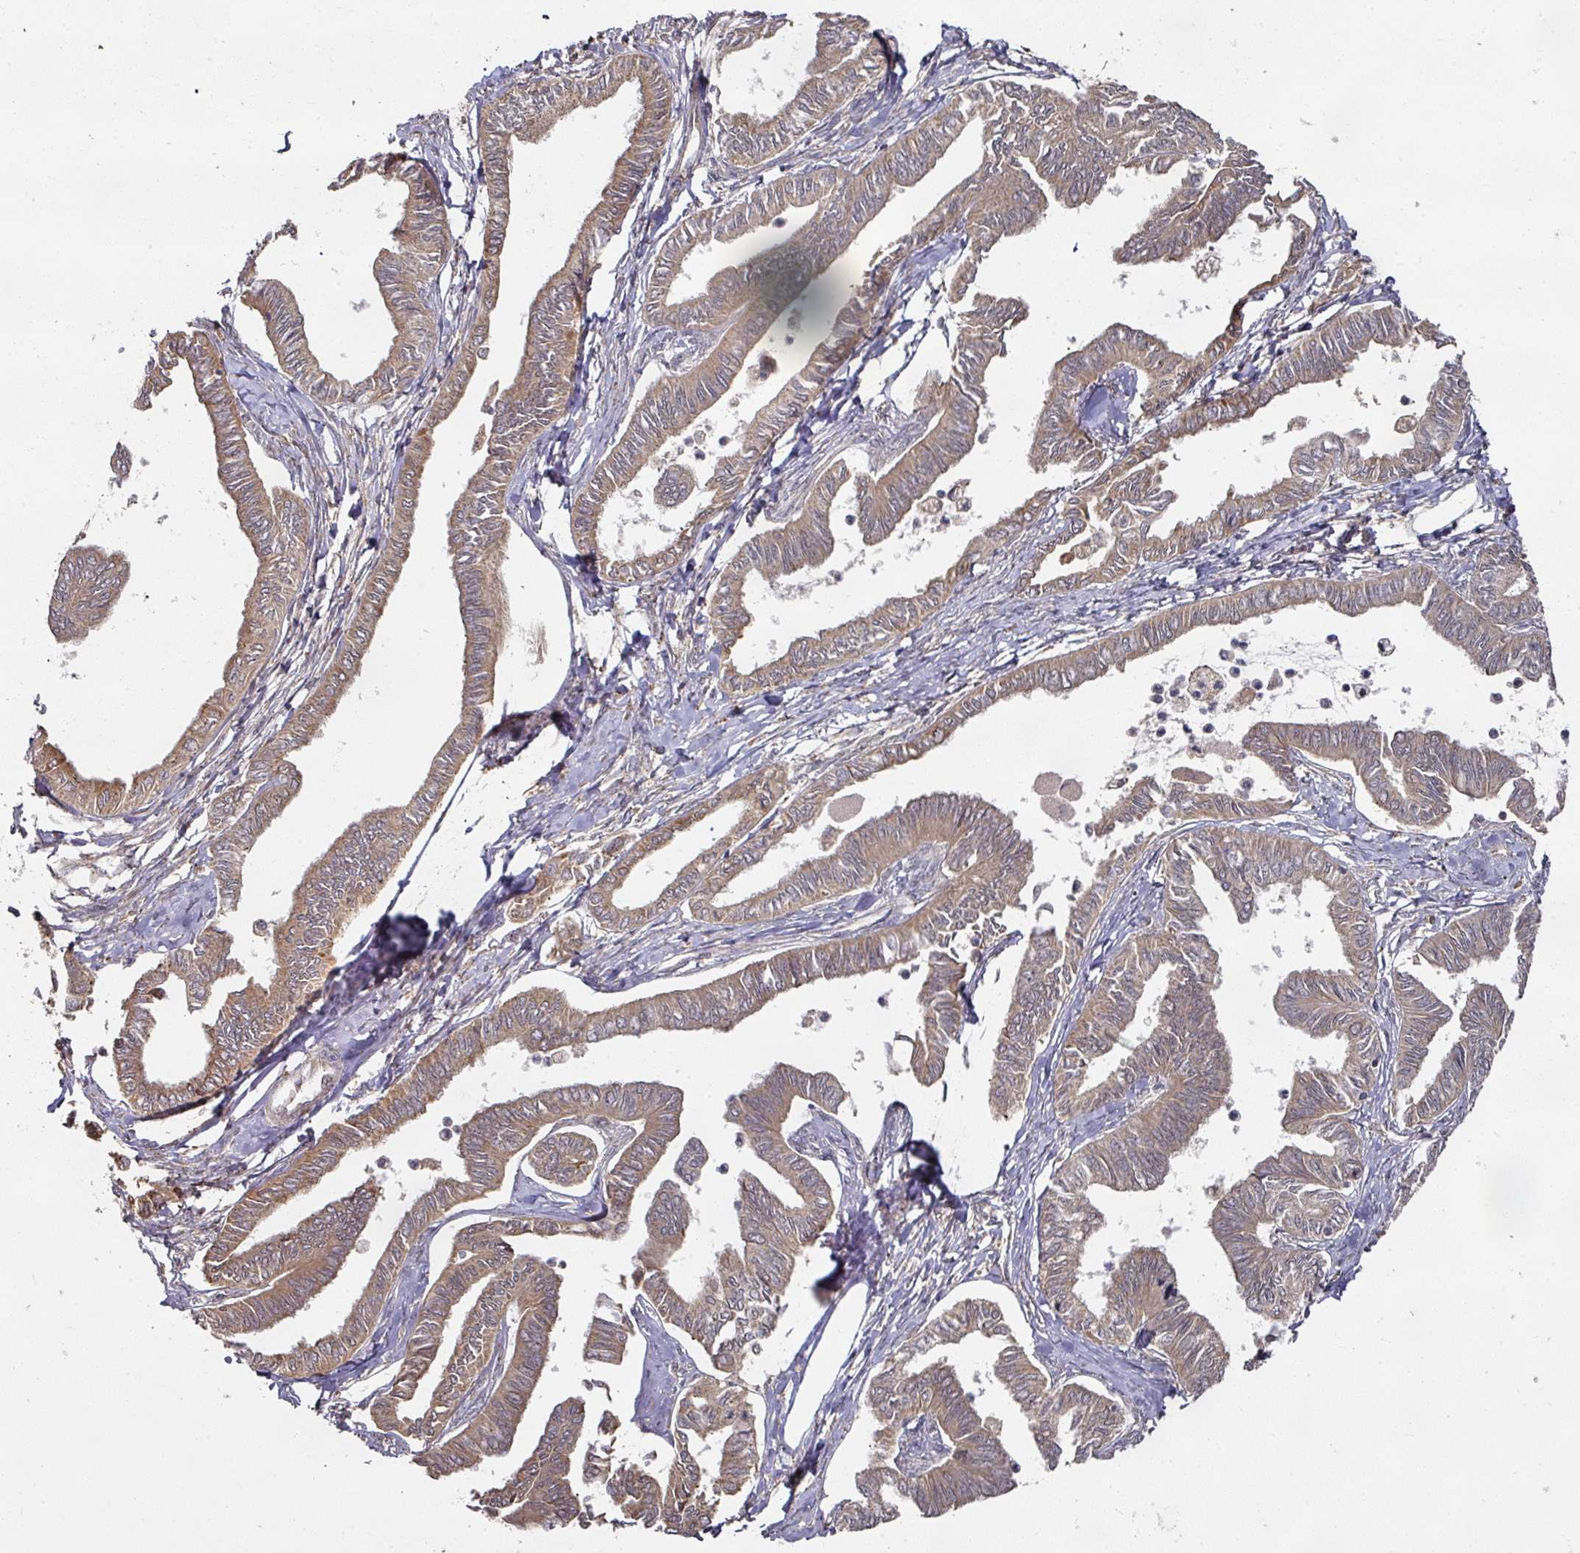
{"staining": {"intensity": "moderate", "quantity": "25%-75%", "location": "cytoplasmic/membranous"}, "tissue": "ovarian cancer", "cell_type": "Tumor cells", "image_type": "cancer", "snomed": [{"axis": "morphology", "description": "Carcinoma, endometroid"}, {"axis": "topography", "description": "Ovary"}], "caption": "Tumor cells display medium levels of moderate cytoplasmic/membranous staining in approximately 25%-75% of cells in human ovarian cancer.", "gene": "CEP95", "patient": {"sex": "female", "age": 70}}